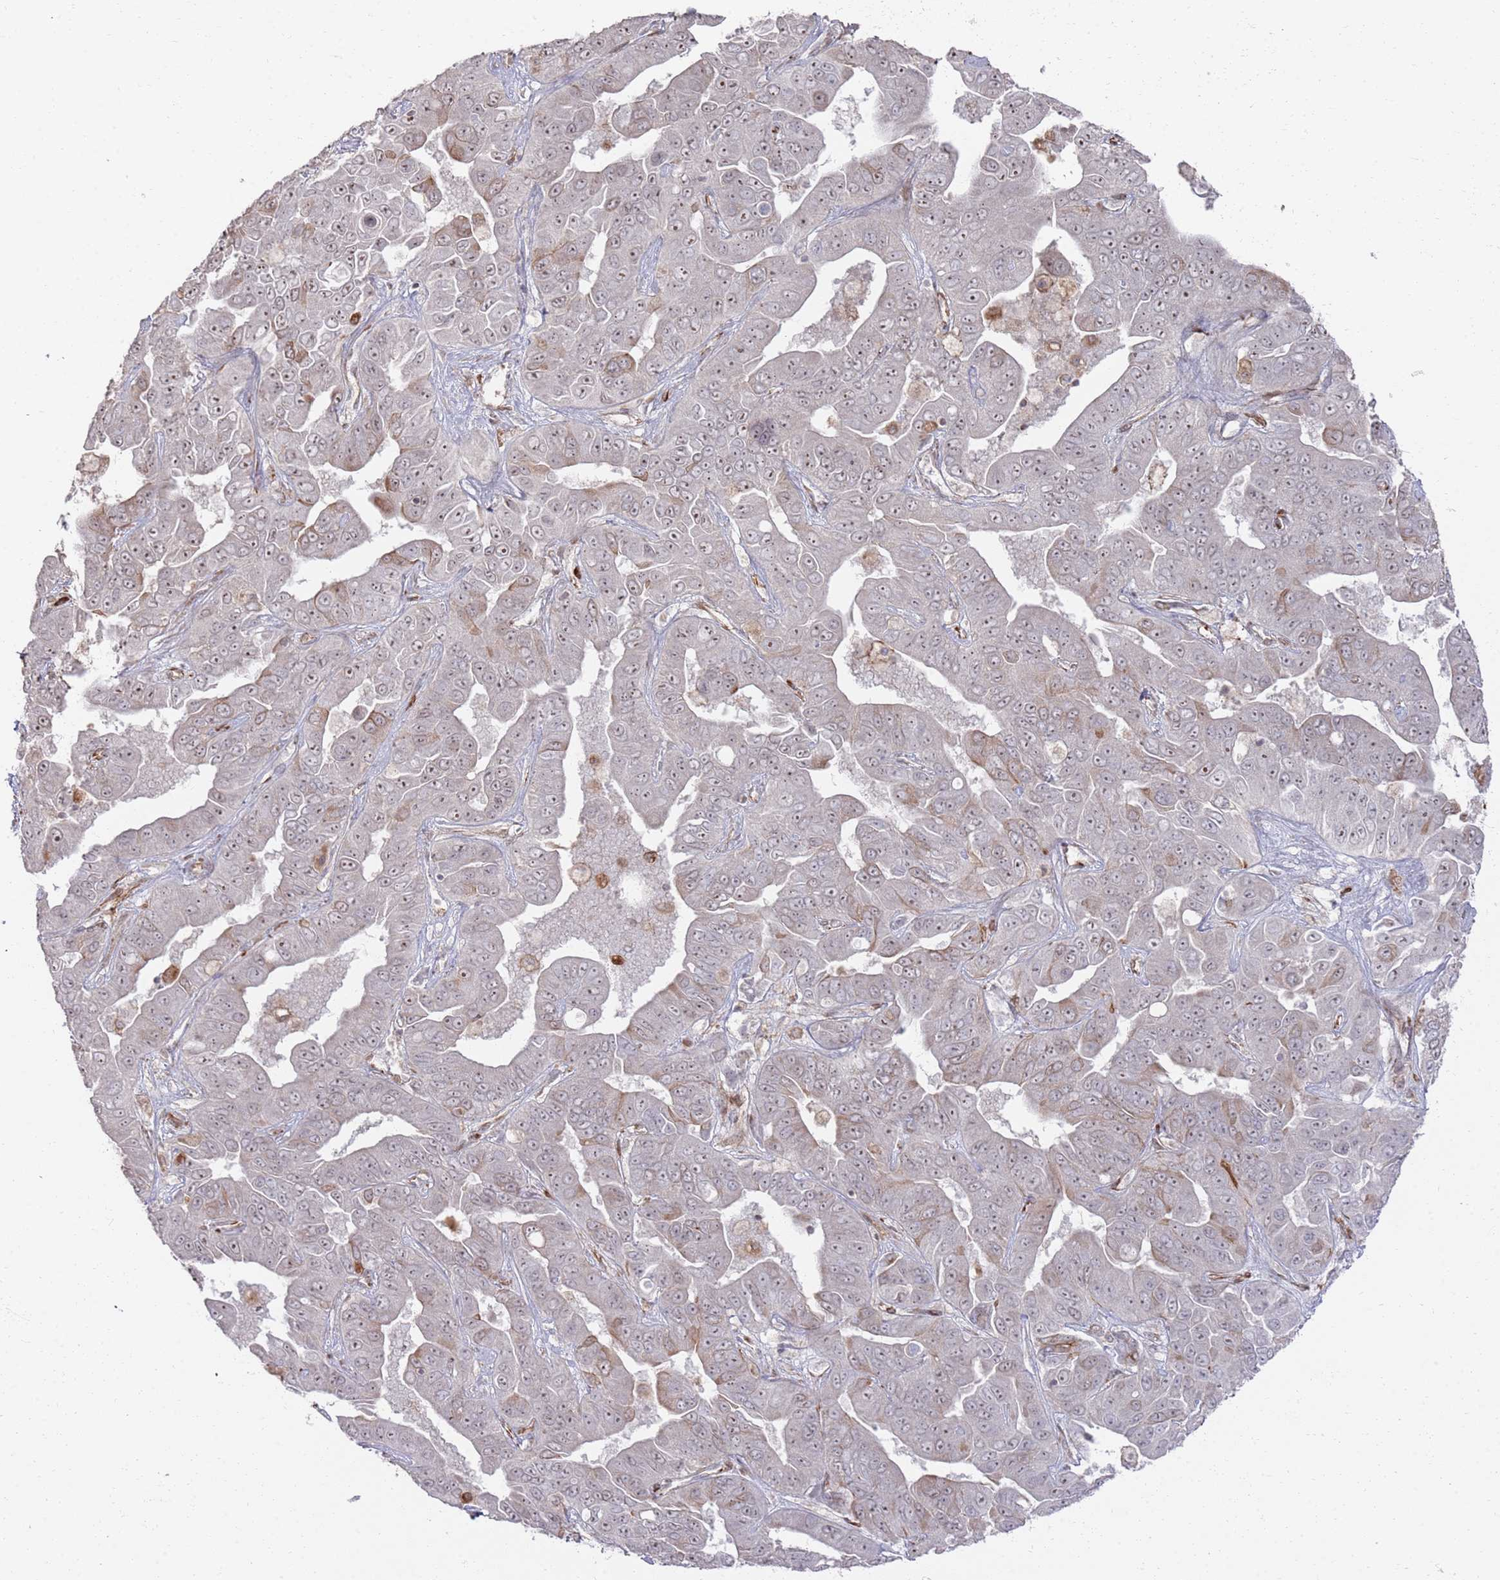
{"staining": {"intensity": "weak", "quantity": "25%-75%", "location": "nuclear"}, "tissue": "liver cancer", "cell_type": "Tumor cells", "image_type": "cancer", "snomed": [{"axis": "morphology", "description": "Cholangiocarcinoma"}, {"axis": "topography", "description": "Liver"}], "caption": "The immunohistochemical stain shows weak nuclear staining in tumor cells of cholangiocarcinoma (liver) tissue.", "gene": "PHF21A", "patient": {"sex": "female", "age": 52}}